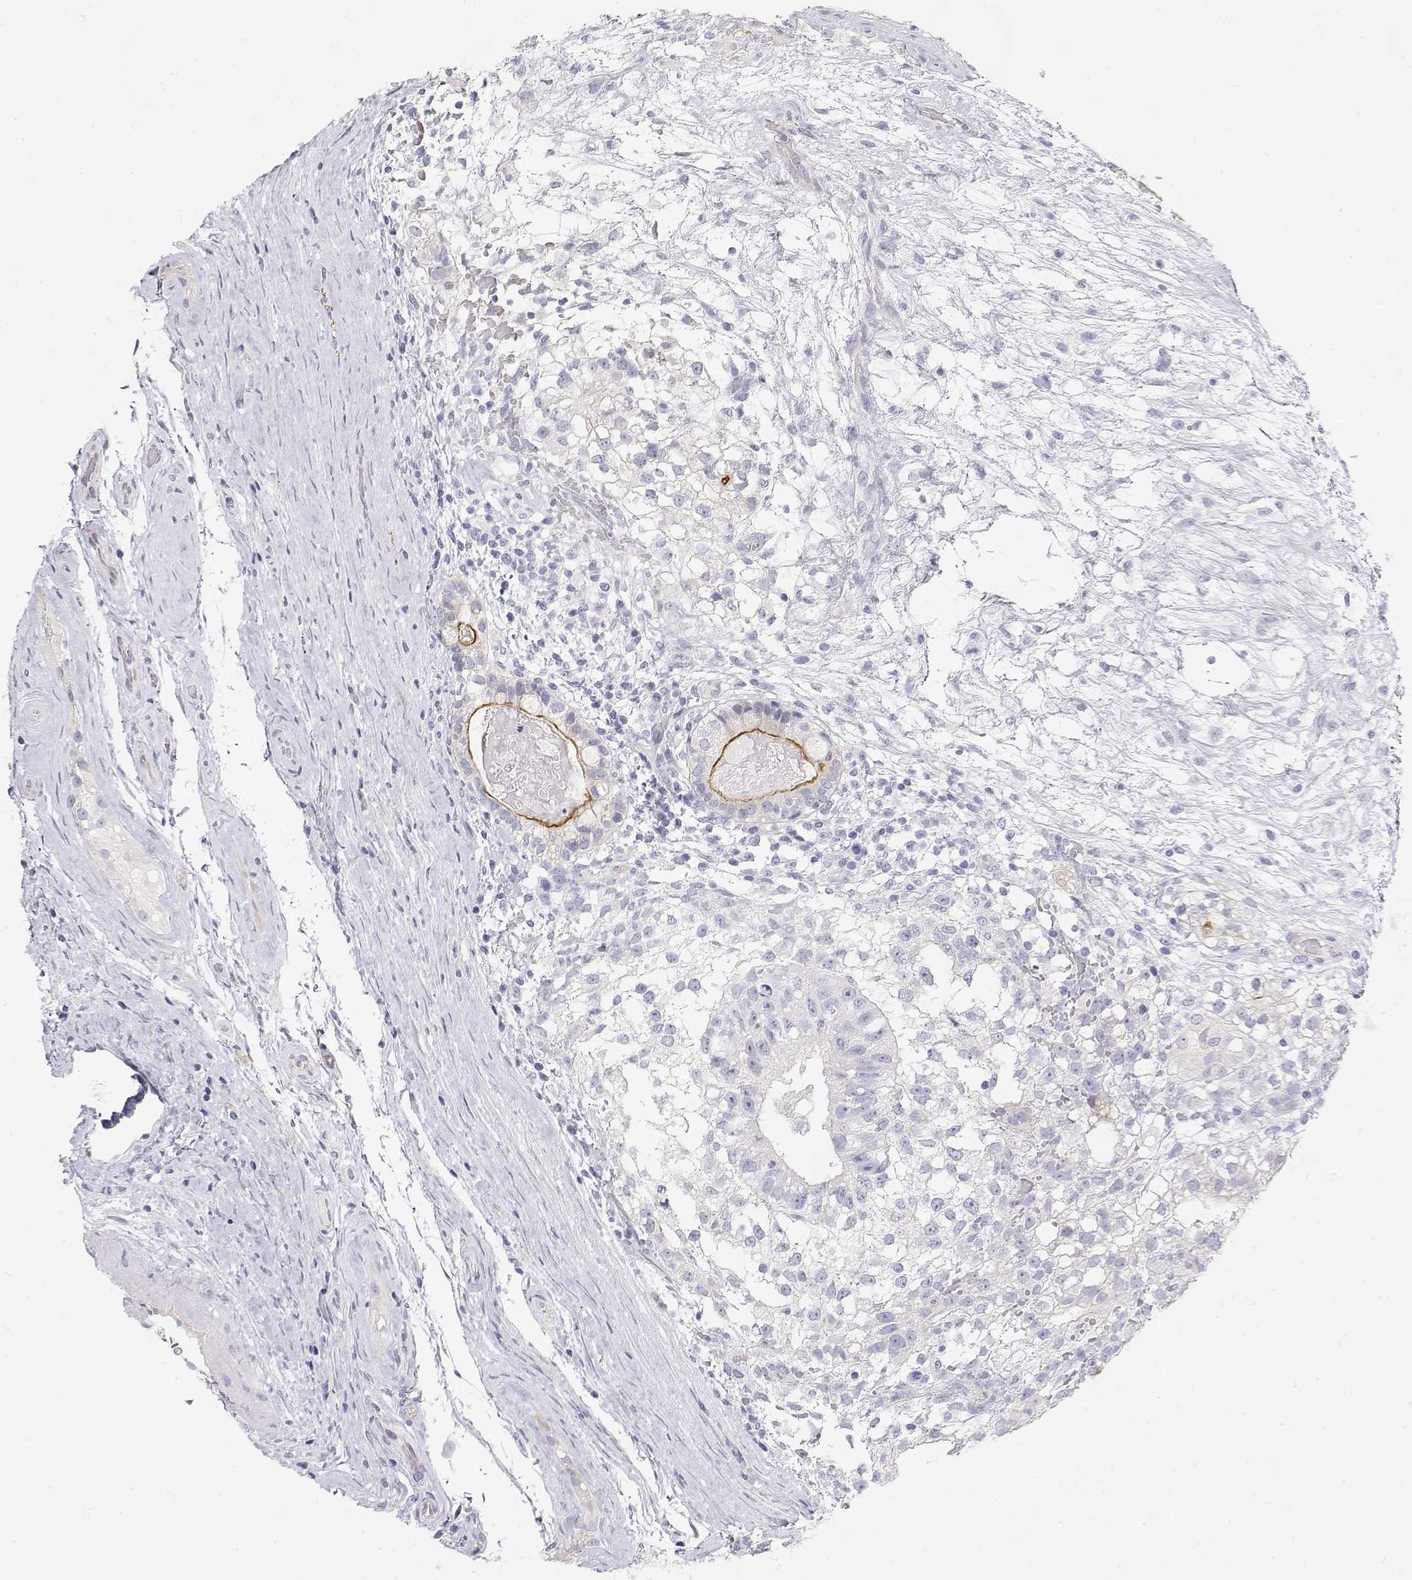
{"staining": {"intensity": "strong", "quantity": "<25%", "location": "cytoplasmic/membranous"}, "tissue": "testis cancer", "cell_type": "Tumor cells", "image_type": "cancer", "snomed": [{"axis": "morphology", "description": "Seminoma, NOS"}, {"axis": "morphology", "description": "Carcinoma, Embryonal, NOS"}, {"axis": "topography", "description": "Testis"}], "caption": "This is an image of immunohistochemistry staining of testis cancer (seminoma), which shows strong staining in the cytoplasmic/membranous of tumor cells.", "gene": "MISP", "patient": {"sex": "male", "age": 41}}